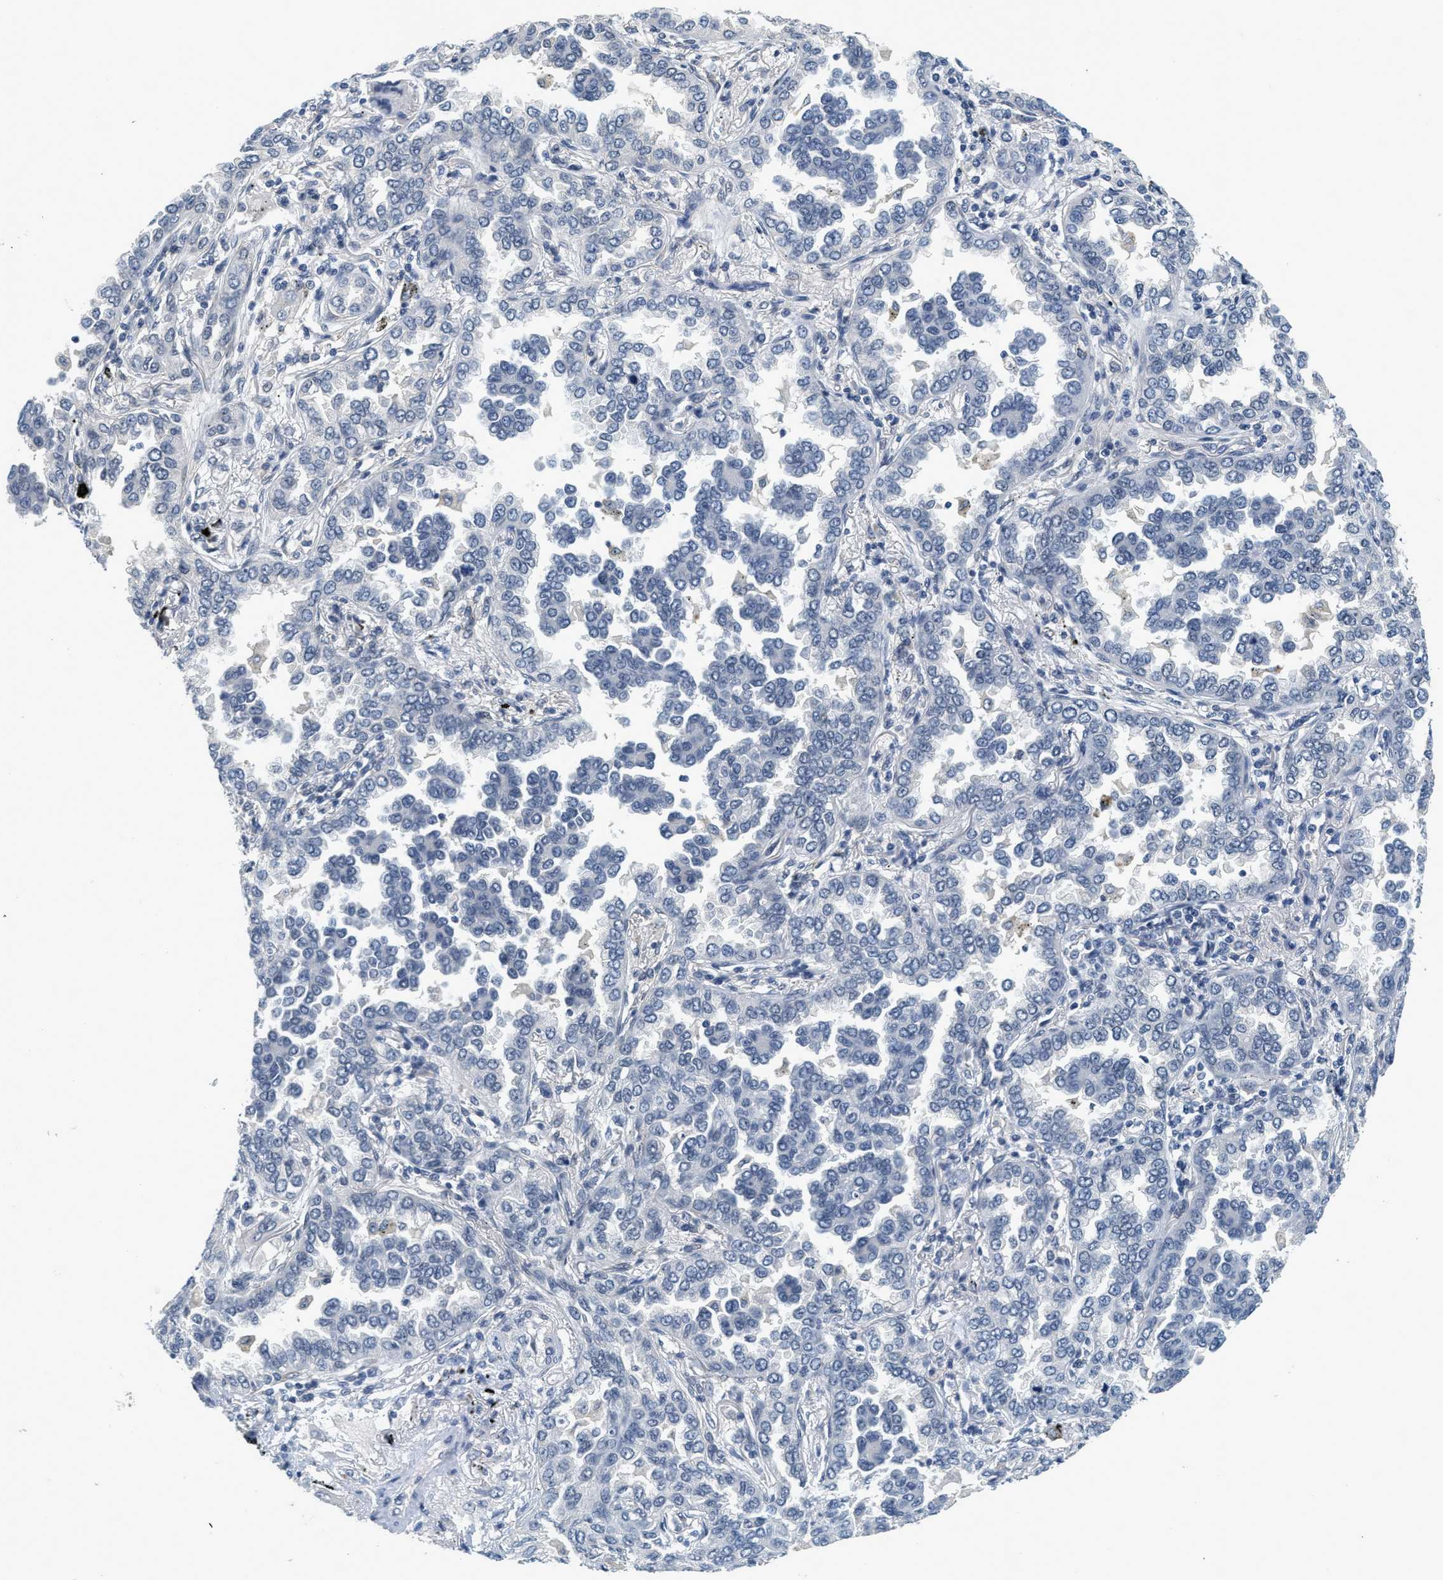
{"staining": {"intensity": "negative", "quantity": "none", "location": "none"}, "tissue": "lung cancer", "cell_type": "Tumor cells", "image_type": "cancer", "snomed": [{"axis": "morphology", "description": "Normal tissue, NOS"}, {"axis": "morphology", "description": "Adenocarcinoma, NOS"}, {"axis": "topography", "description": "Lung"}], "caption": "Tumor cells are negative for brown protein staining in lung cancer (adenocarcinoma).", "gene": "MZF1", "patient": {"sex": "male", "age": 59}}